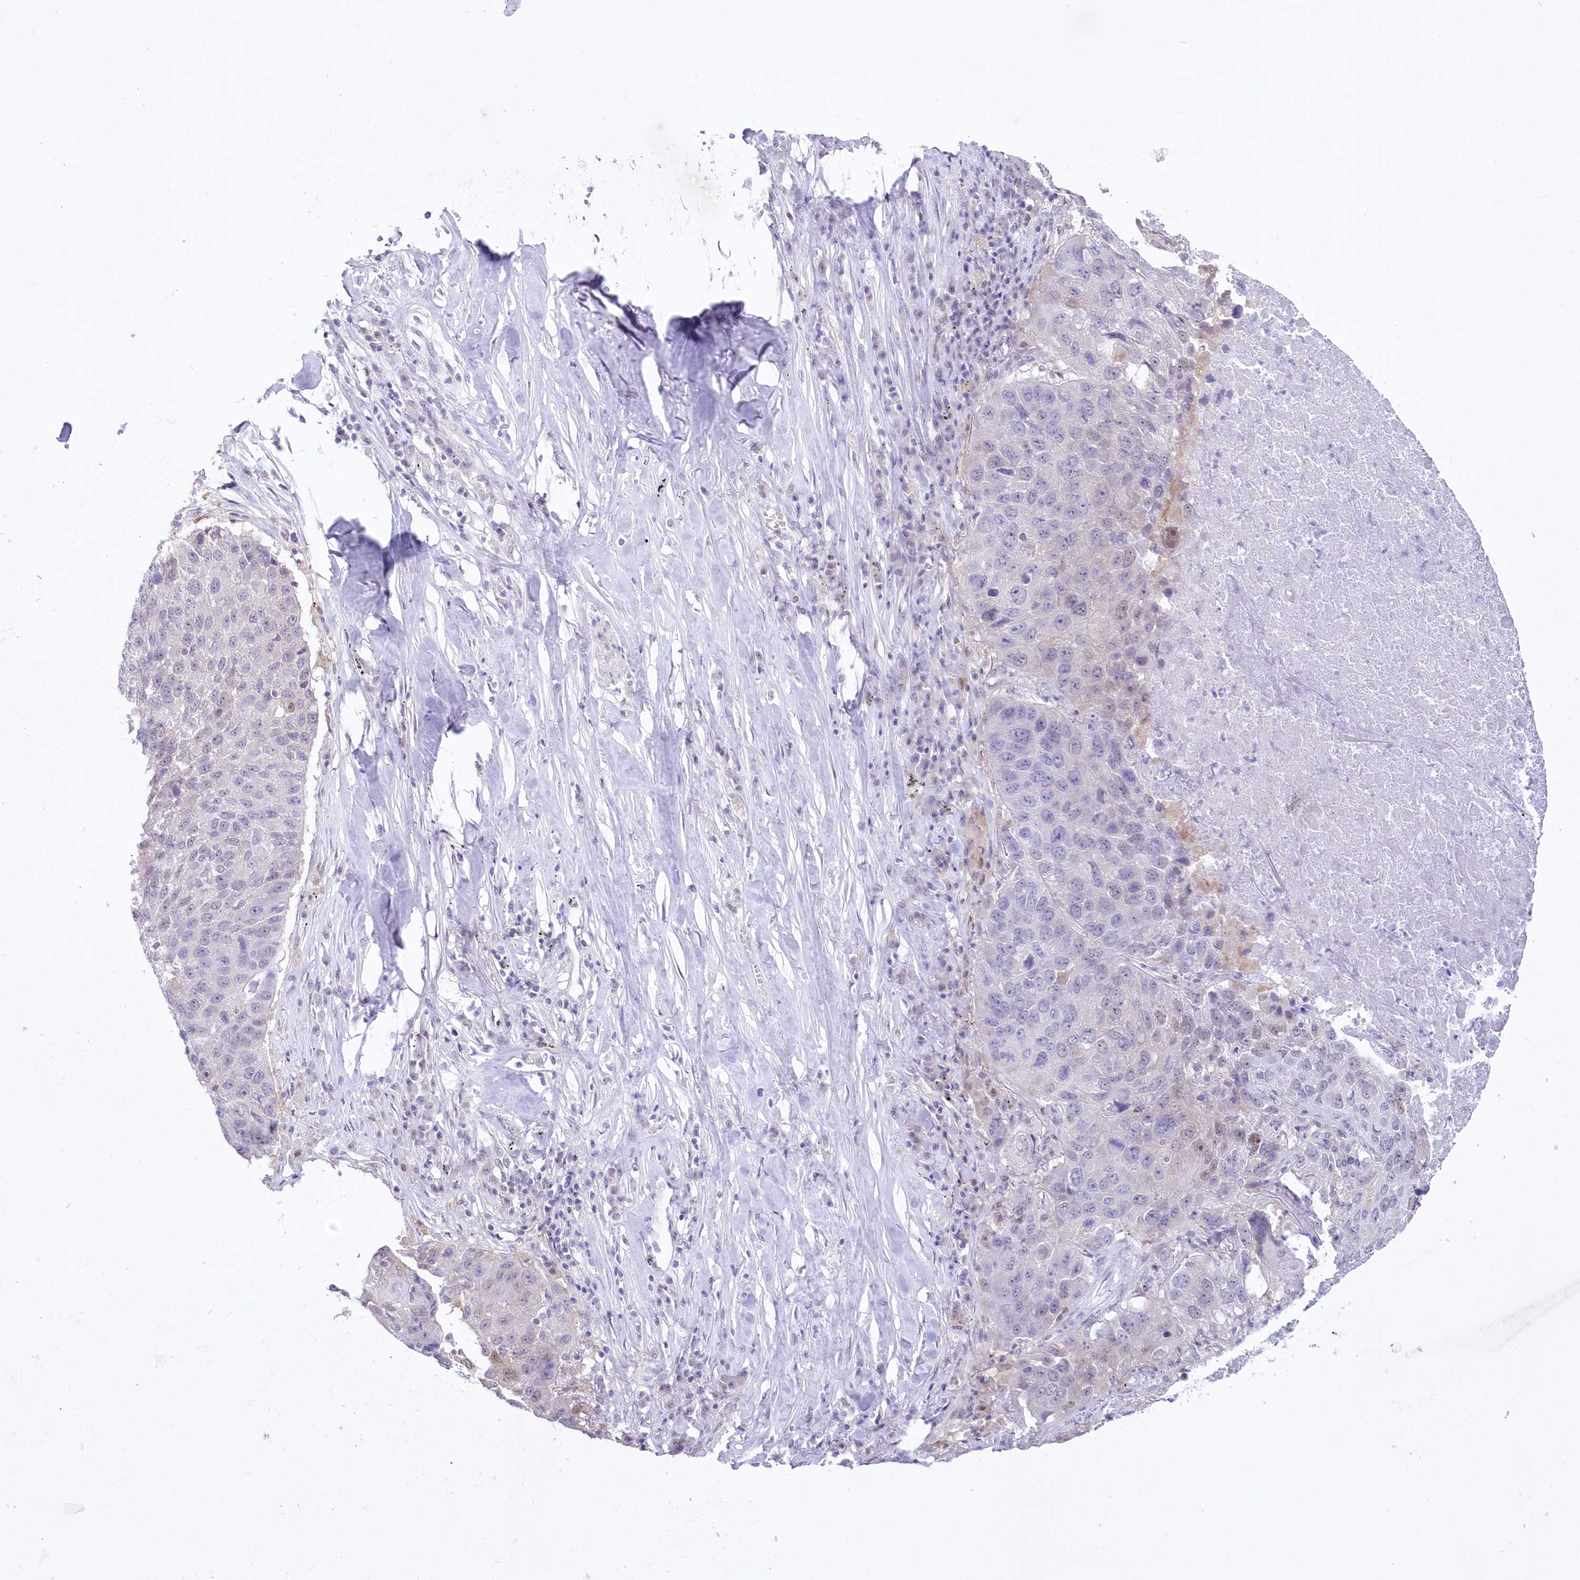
{"staining": {"intensity": "negative", "quantity": "none", "location": "none"}, "tissue": "lung cancer", "cell_type": "Tumor cells", "image_type": "cancer", "snomed": [{"axis": "morphology", "description": "Squamous cell carcinoma, NOS"}, {"axis": "topography", "description": "Lung"}], "caption": "Human lung cancer stained for a protein using IHC exhibits no expression in tumor cells.", "gene": "UBA6", "patient": {"sex": "male", "age": 61}}